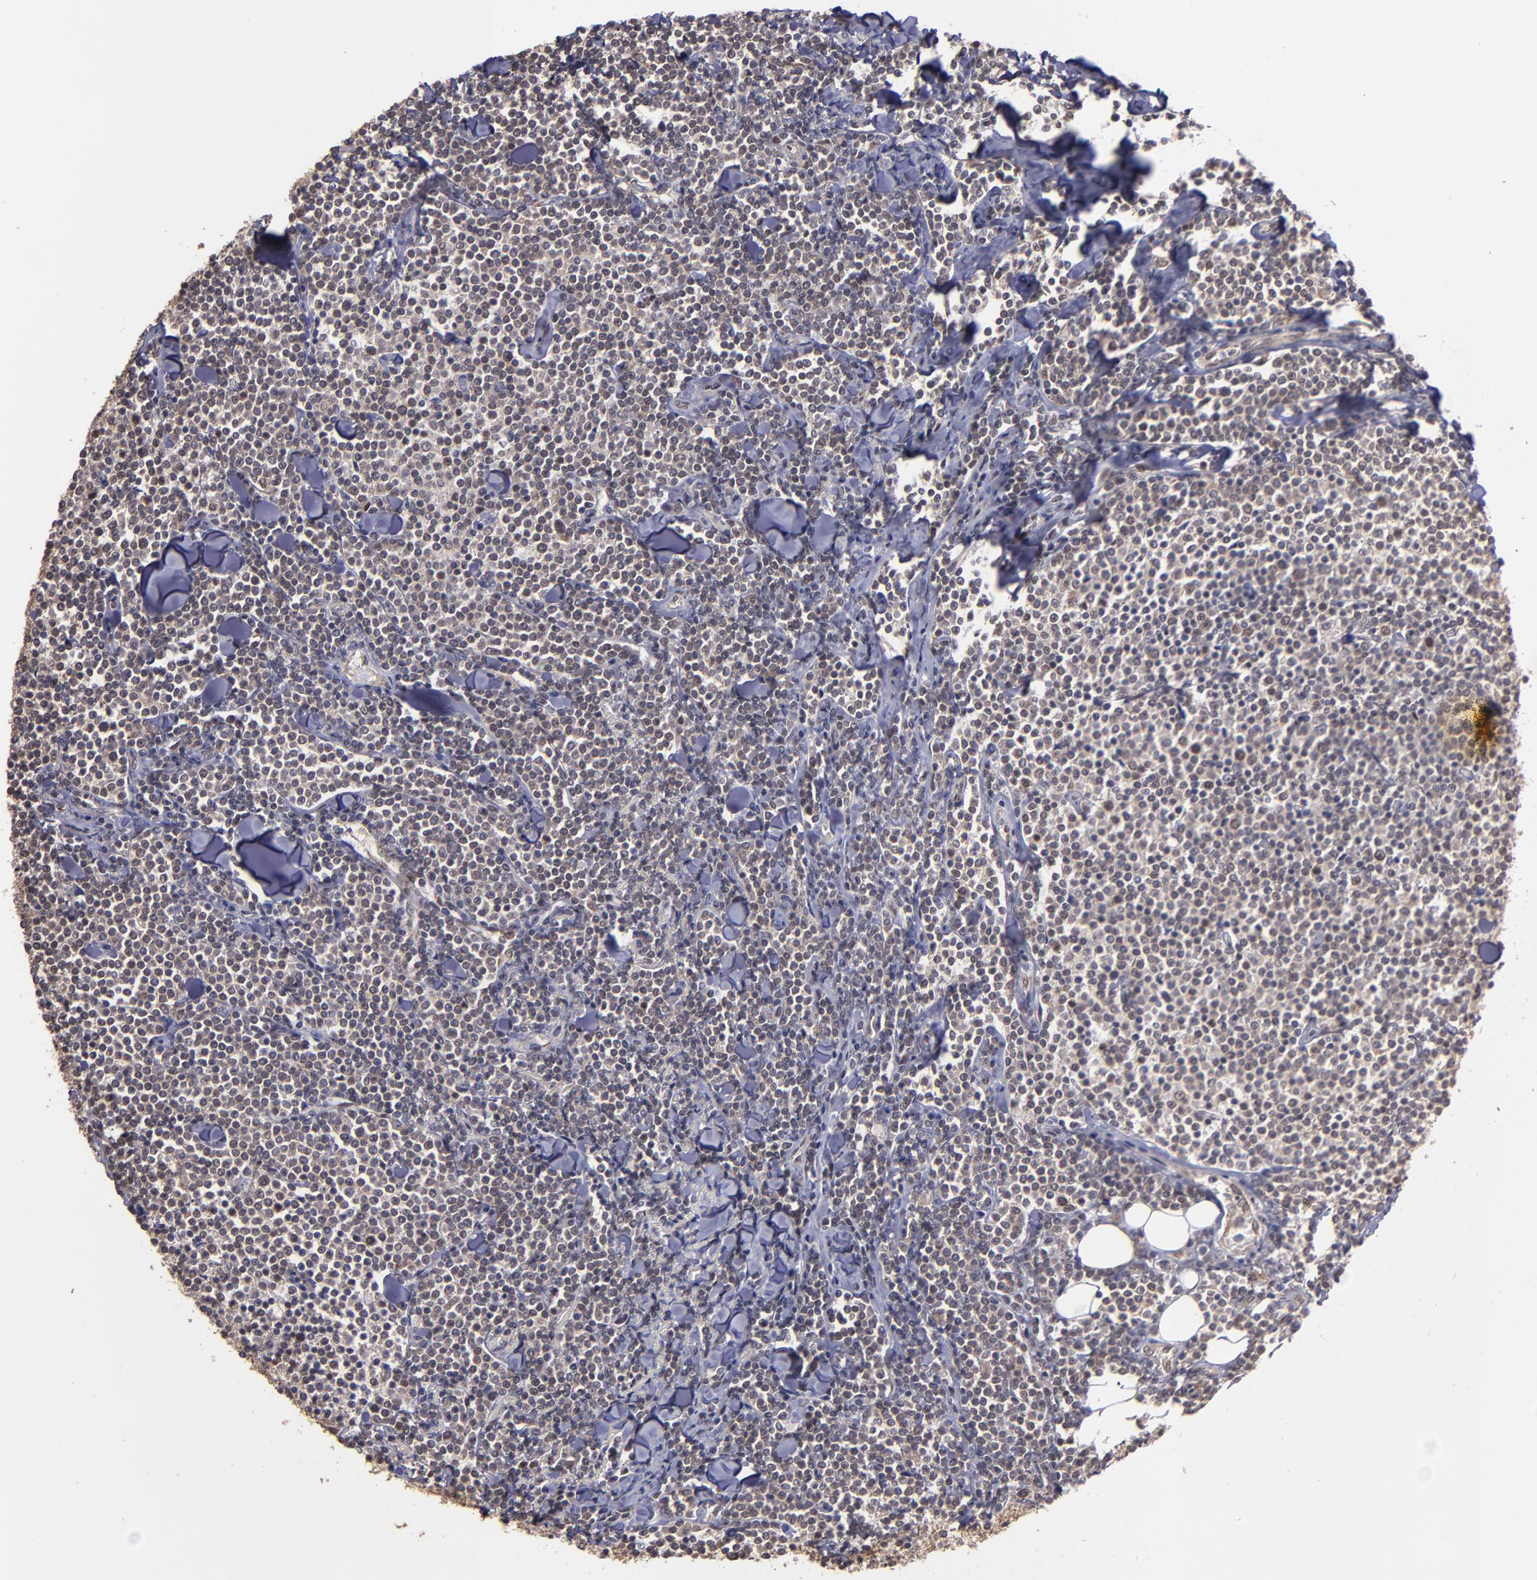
{"staining": {"intensity": "weak", "quantity": "25%-75%", "location": "cytoplasmic/membranous,nuclear"}, "tissue": "lymphoma", "cell_type": "Tumor cells", "image_type": "cancer", "snomed": [{"axis": "morphology", "description": "Malignant lymphoma, non-Hodgkin's type, Low grade"}, {"axis": "topography", "description": "Soft tissue"}], "caption": "IHC of human lymphoma displays low levels of weak cytoplasmic/membranous and nuclear expression in about 25%-75% of tumor cells.", "gene": "SIPA1L1", "patient": {"sex": "male", "age": 92}}